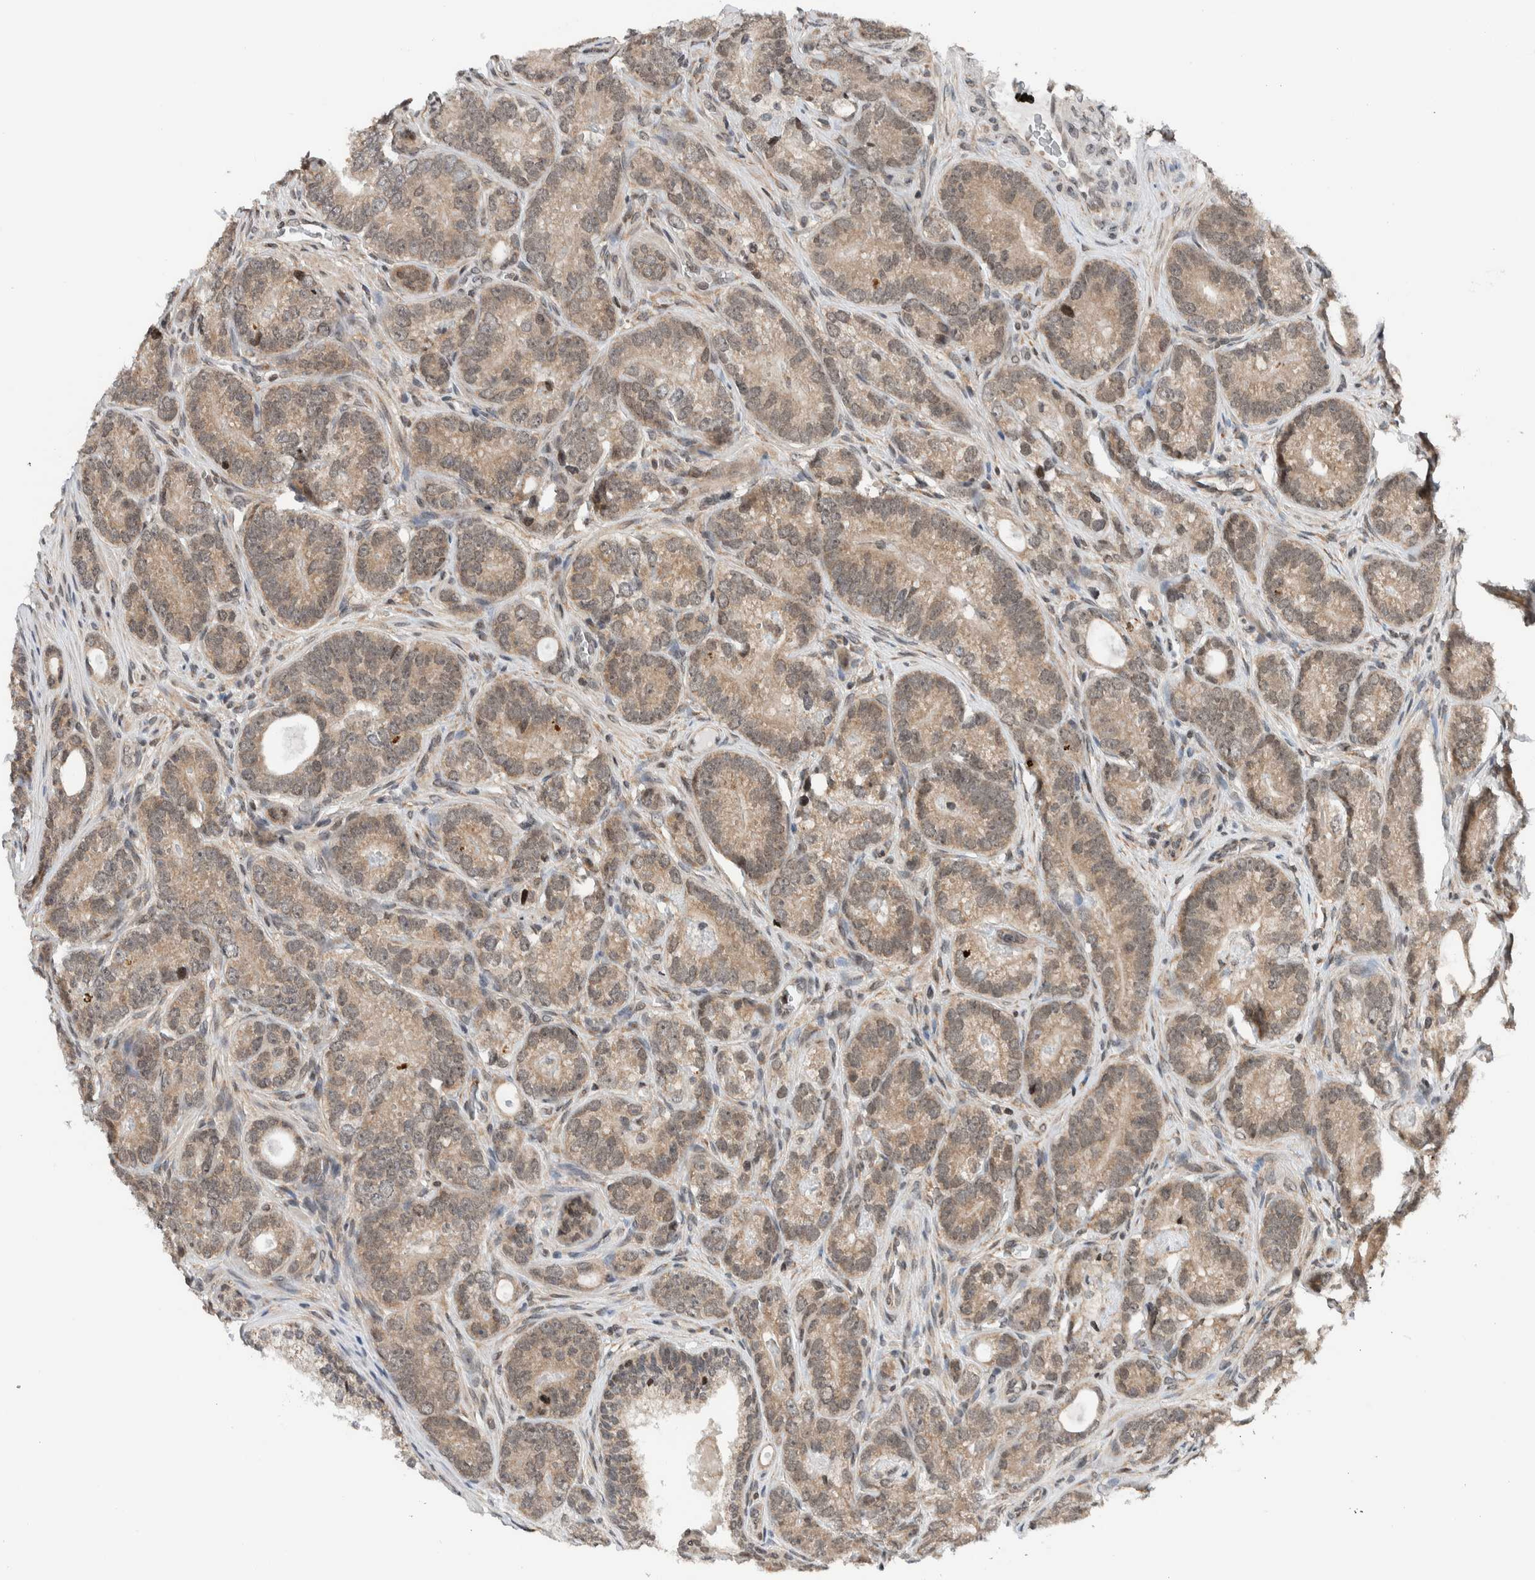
{"staining": {"intensity": "weak", "quantity": ">75%", "location": "cytoplasmic/membranous"}, "tissue": "prostate cancer", "cell_type": "Tumor cells", "image_type": "cancer", "snomed": [{"axis": "morphology", "description": "Adenocarcinoma, High grade"}, {"axis": "topography", "description": "Prostate"}], "caption": "Immunohistochemistry (IHC) of prostate cancer reveals low levels of weak cytoplasmic/membranous expression in approximately >75% of tumor cells.", "gene": "NPLOC4", "patient": {"sex": "male", "age": 56}}